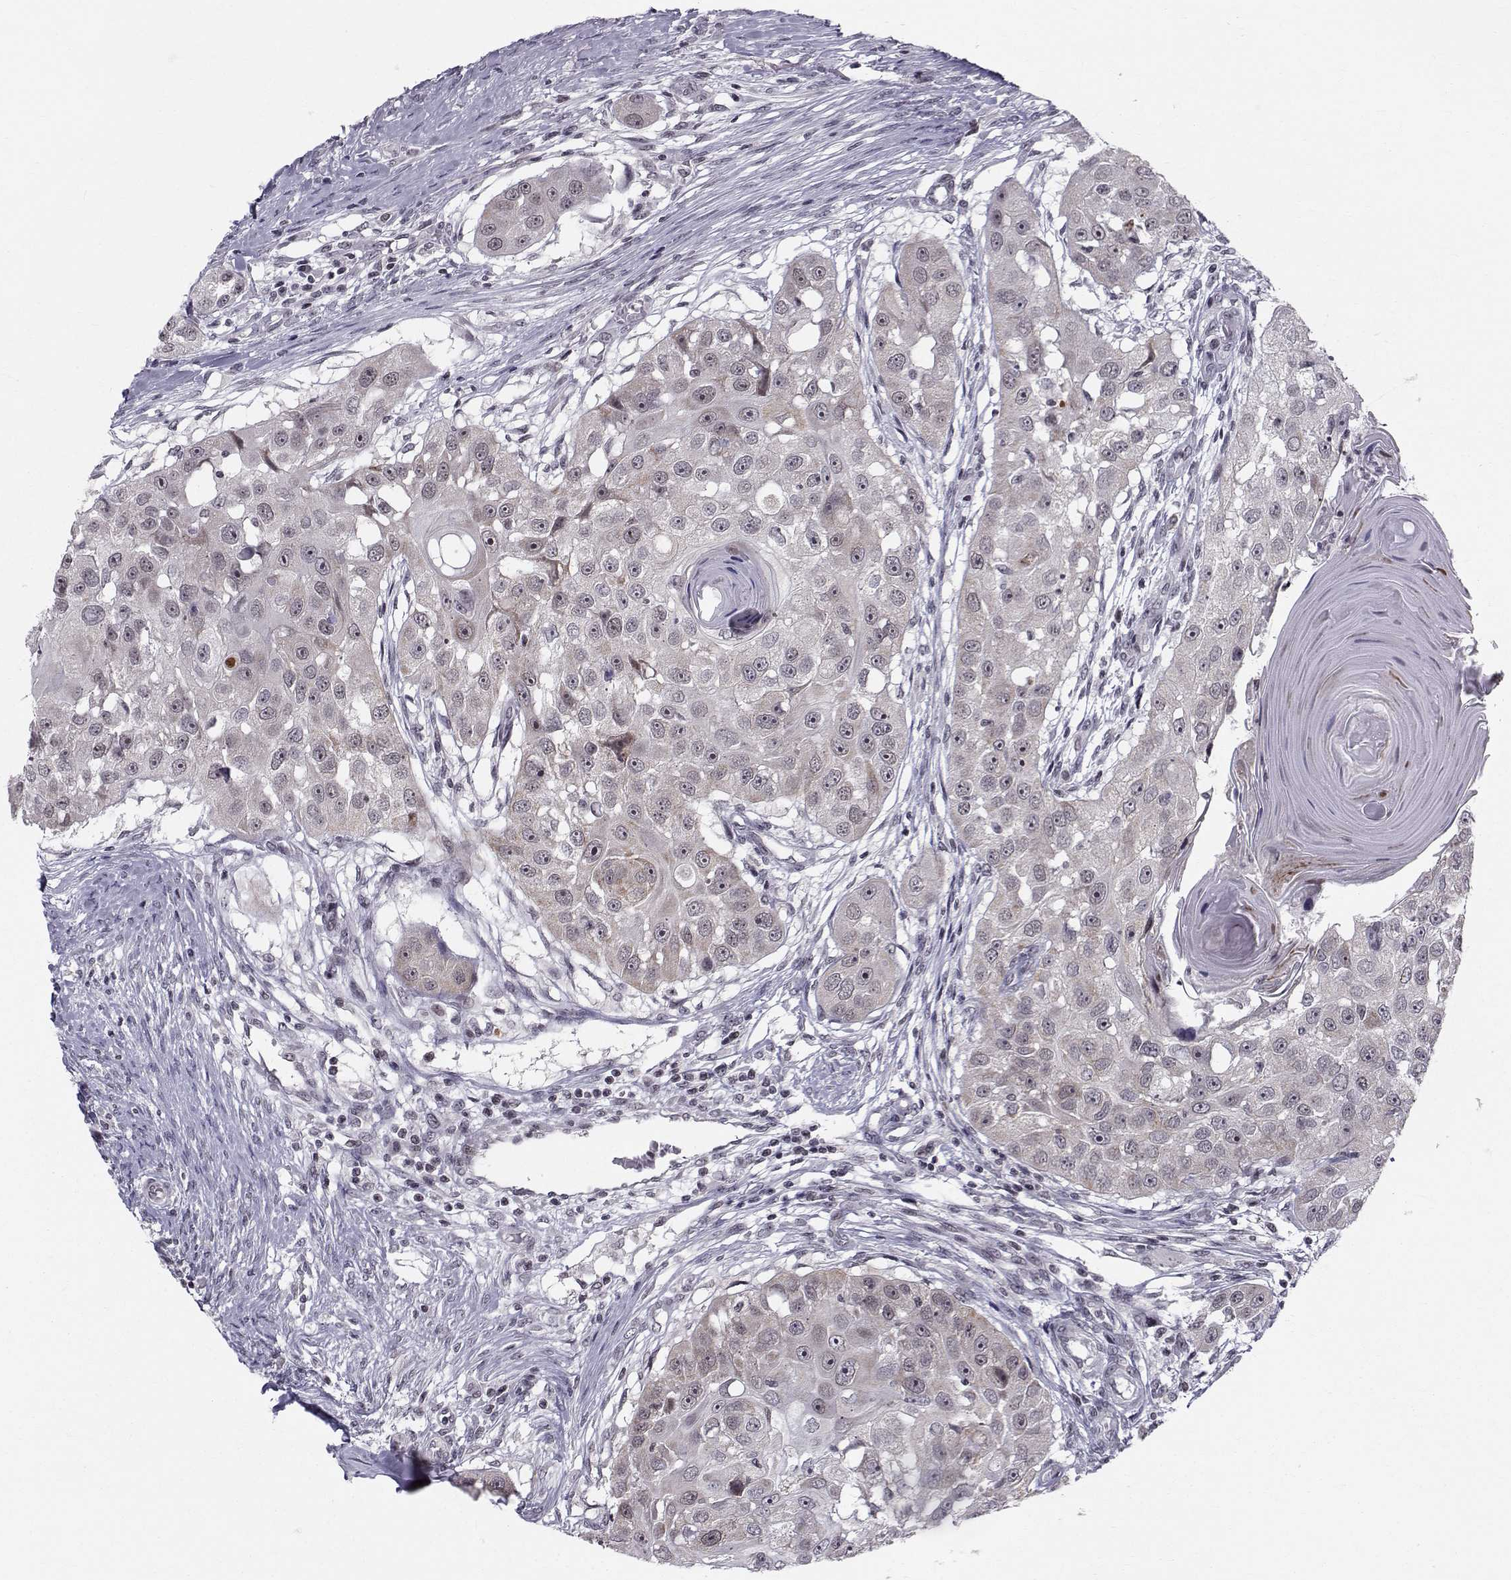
{"staining": {"intensity": "weak", "quantity": "<25%", "location": "cytoplasmic/membranous"}, "tissue": "head and neck cancer", "cell_type": "Tumor cells", "image_type": "cancer", "snomed": [{"axis": "morphology", "description": "Squamous cell carcinoma, NOS"}, {"axis": "topography", "description": "Head-Neck"}], "caption": "High power microscopy image of an immunohistochemistry (IHC) histopathology image of squamous cell carcinoma (head and neck), revealing no significant expression in tumor cells. The staining was performed using DAB (3,3'-diaminobenzidine) to visualize the protein expression in brown, while the nuclei were stained in blue with hematoxylin (Magnification: 20x).", "gene": "MARCHF4", "patient": {"sex": "male", "age": 51}}